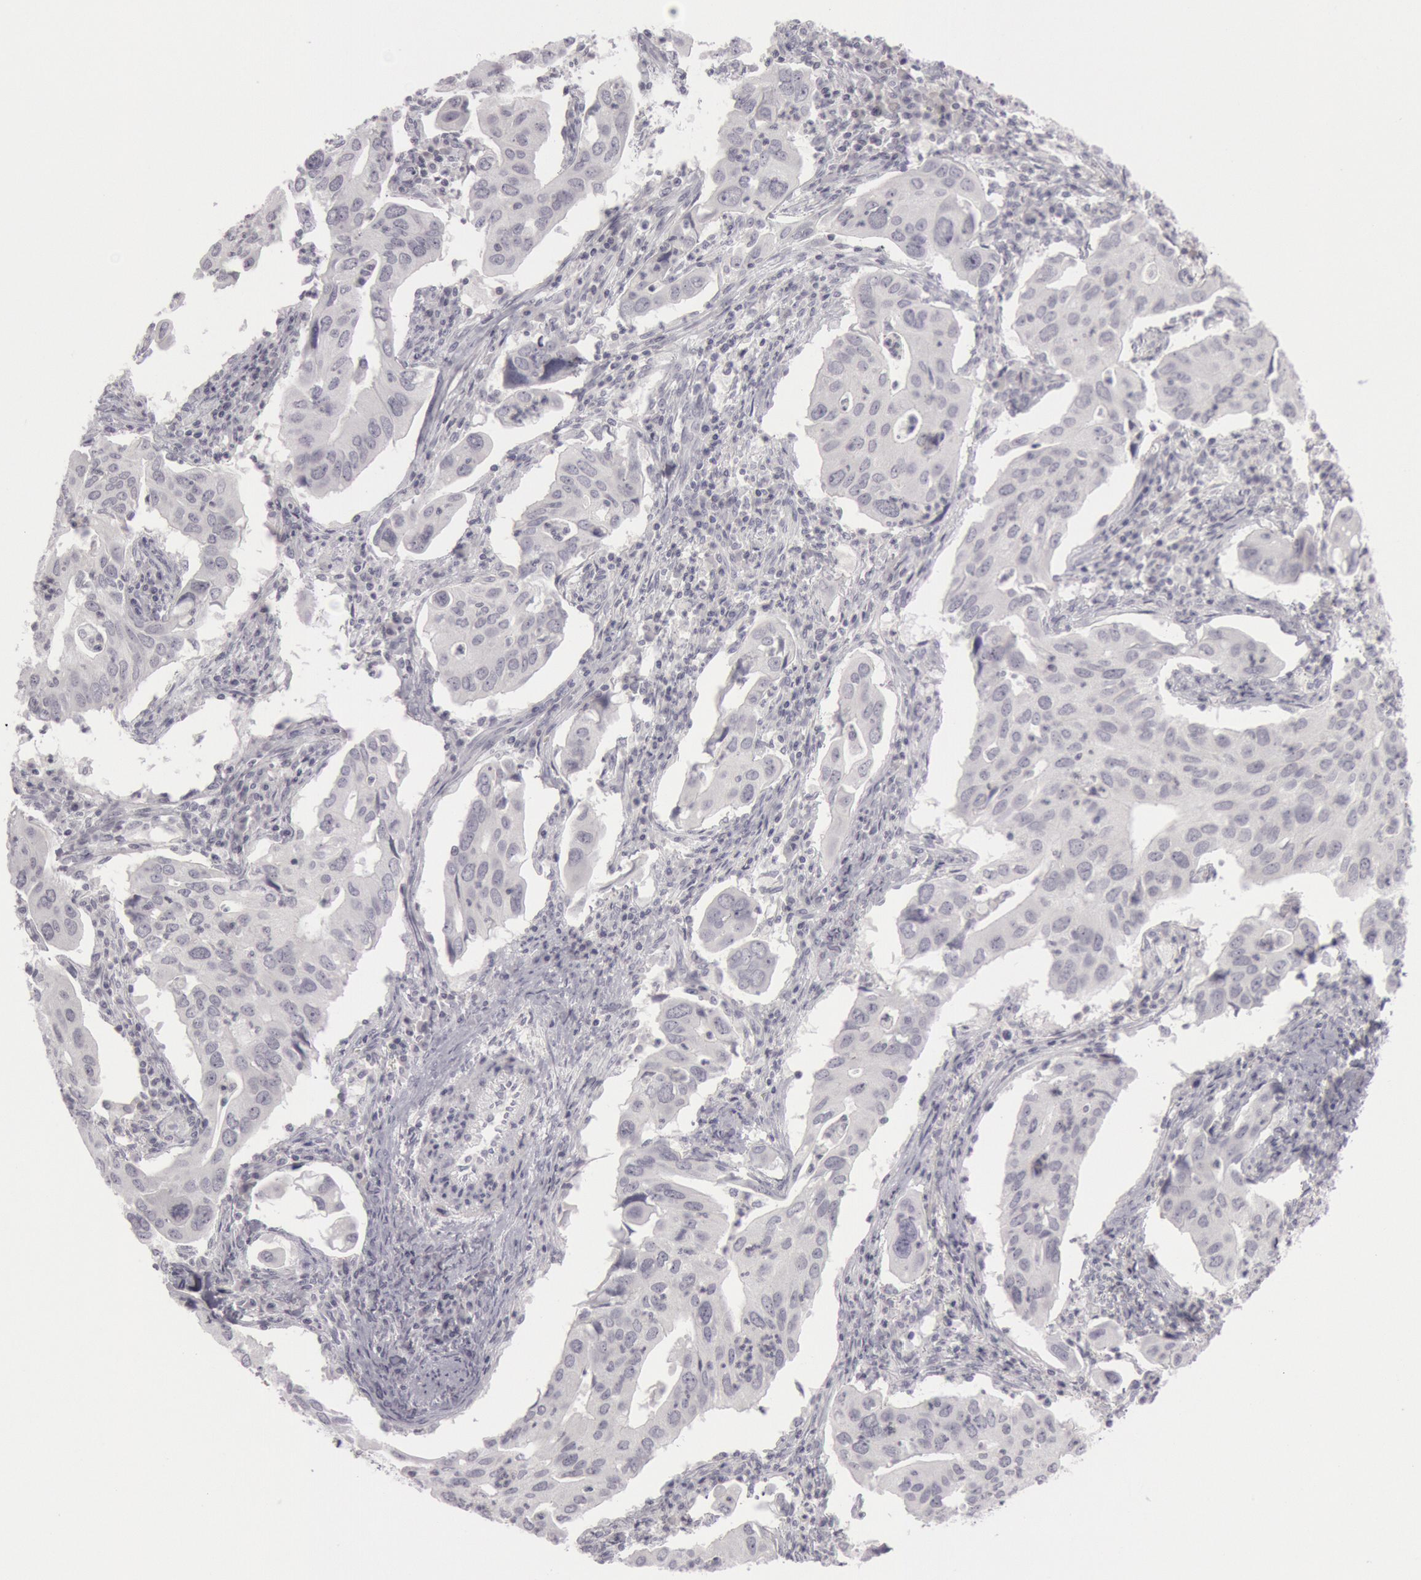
{"staining": {"intensity": "negative", "quantity": "none", "location": "none"}, "tissue": "lung cancer", "cell_type": "Tumor cells", "image_type": "cancer", "snomed": [{"axis": "morphology", "description": "Adenocarcinoma, NOS"}, {"axis": "topography", "description": "Lung"}], "caption": "Immunohistochemical staining of human lung cancer reveals no significant positivity in tumor cells.", "gene": "KRT16", "patient": {"sex": "male", "age": 48}}